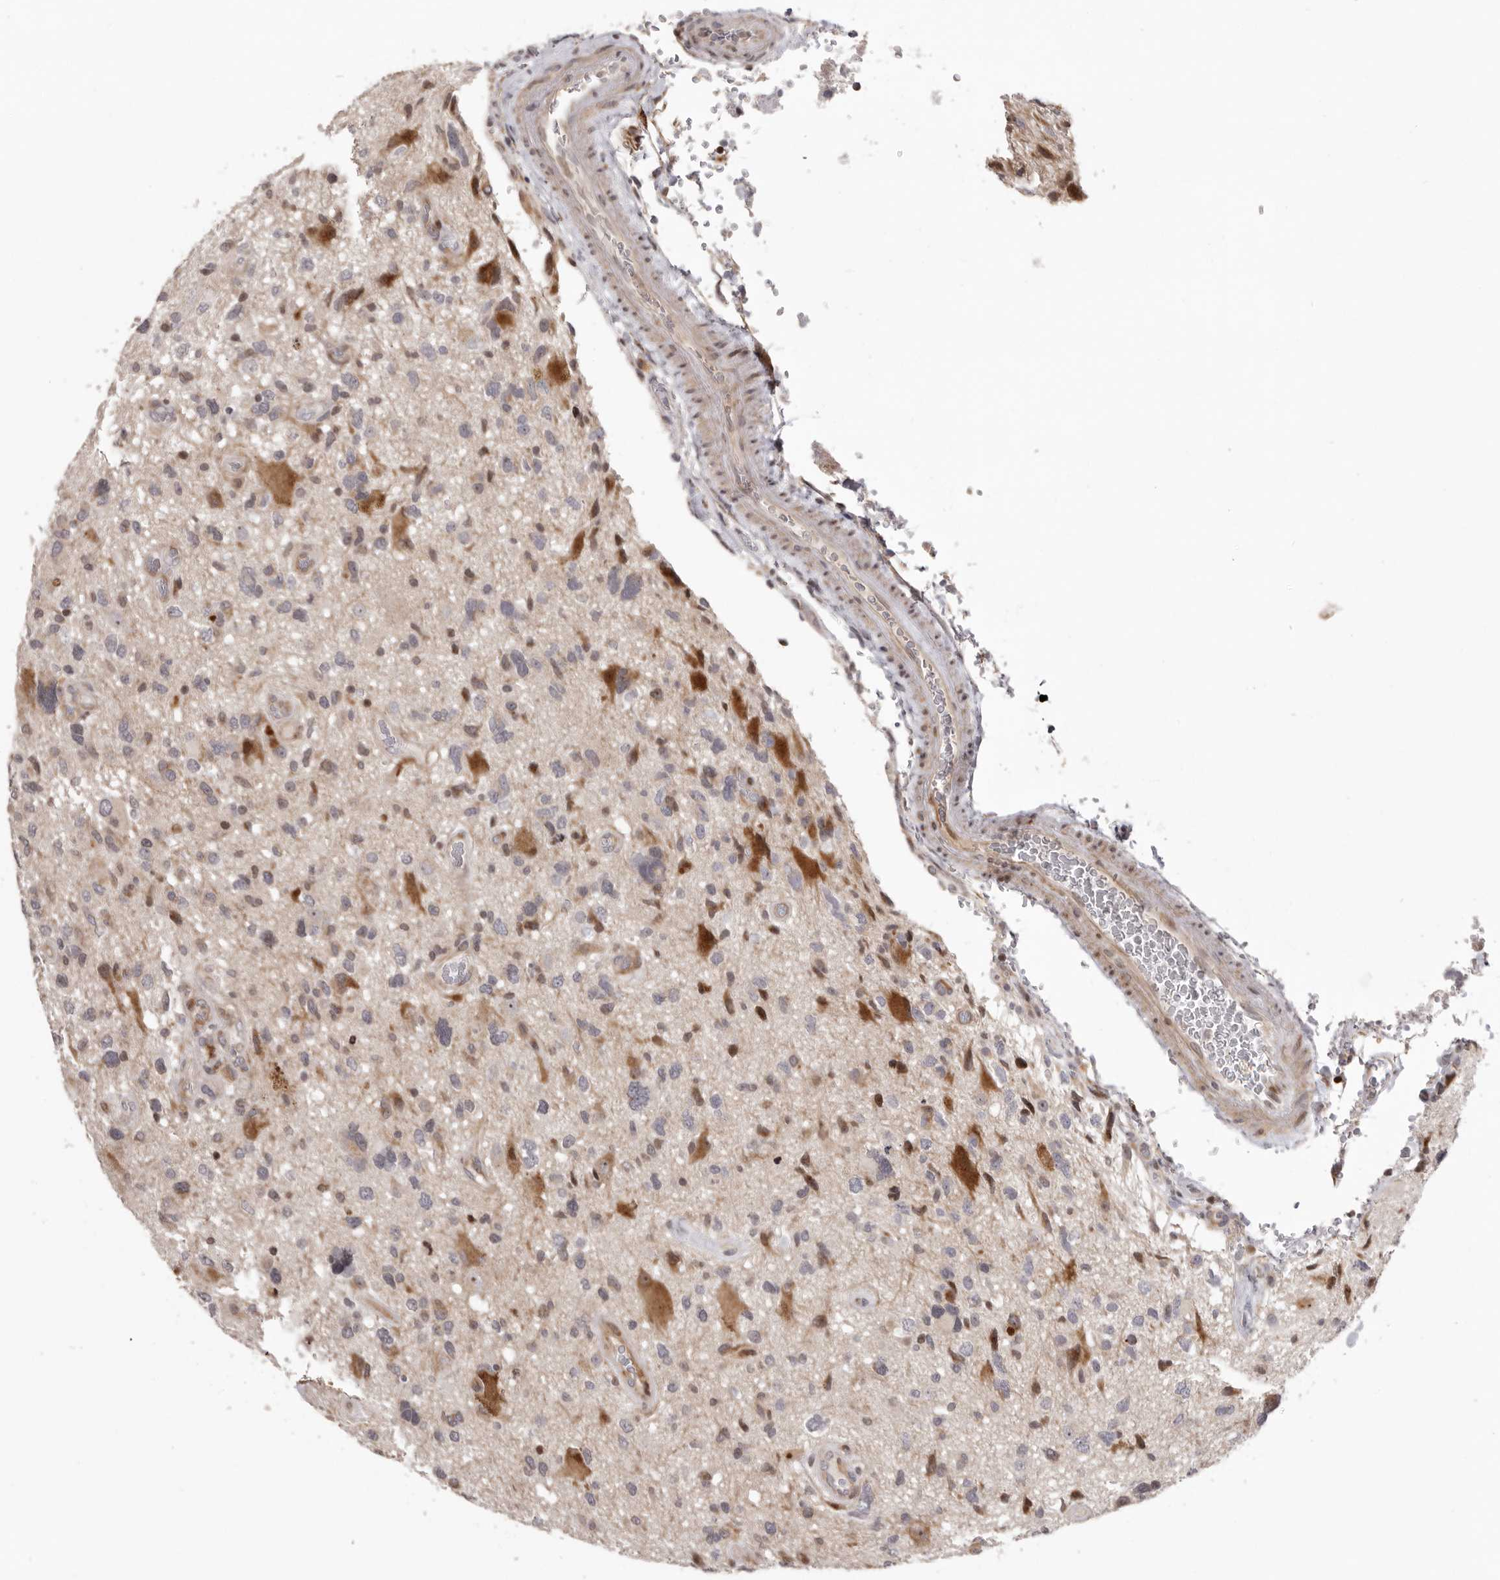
{"staining": {"intensity": "moderate", "quantity": "<25%", "location": "cytoplasmic/membranous,nuclear"}, "tissue": "glioma", "cell_type": "Tumor cells", "image_type": "cancer", "snomed": [{"axis": "morphology", "description": "Glioma, malignant, High grade"}, {"axis": "topography", "description": "Brain"}], "caption": "This histopathology image reveals immunohistochemistry staining of human glioma, with low moderate cytoplasmic/membranous and nuclear staining in approximately <25% of tumor cells.", "gene": "AZIN1", "patient": {"sex": "male", "age": 33}}